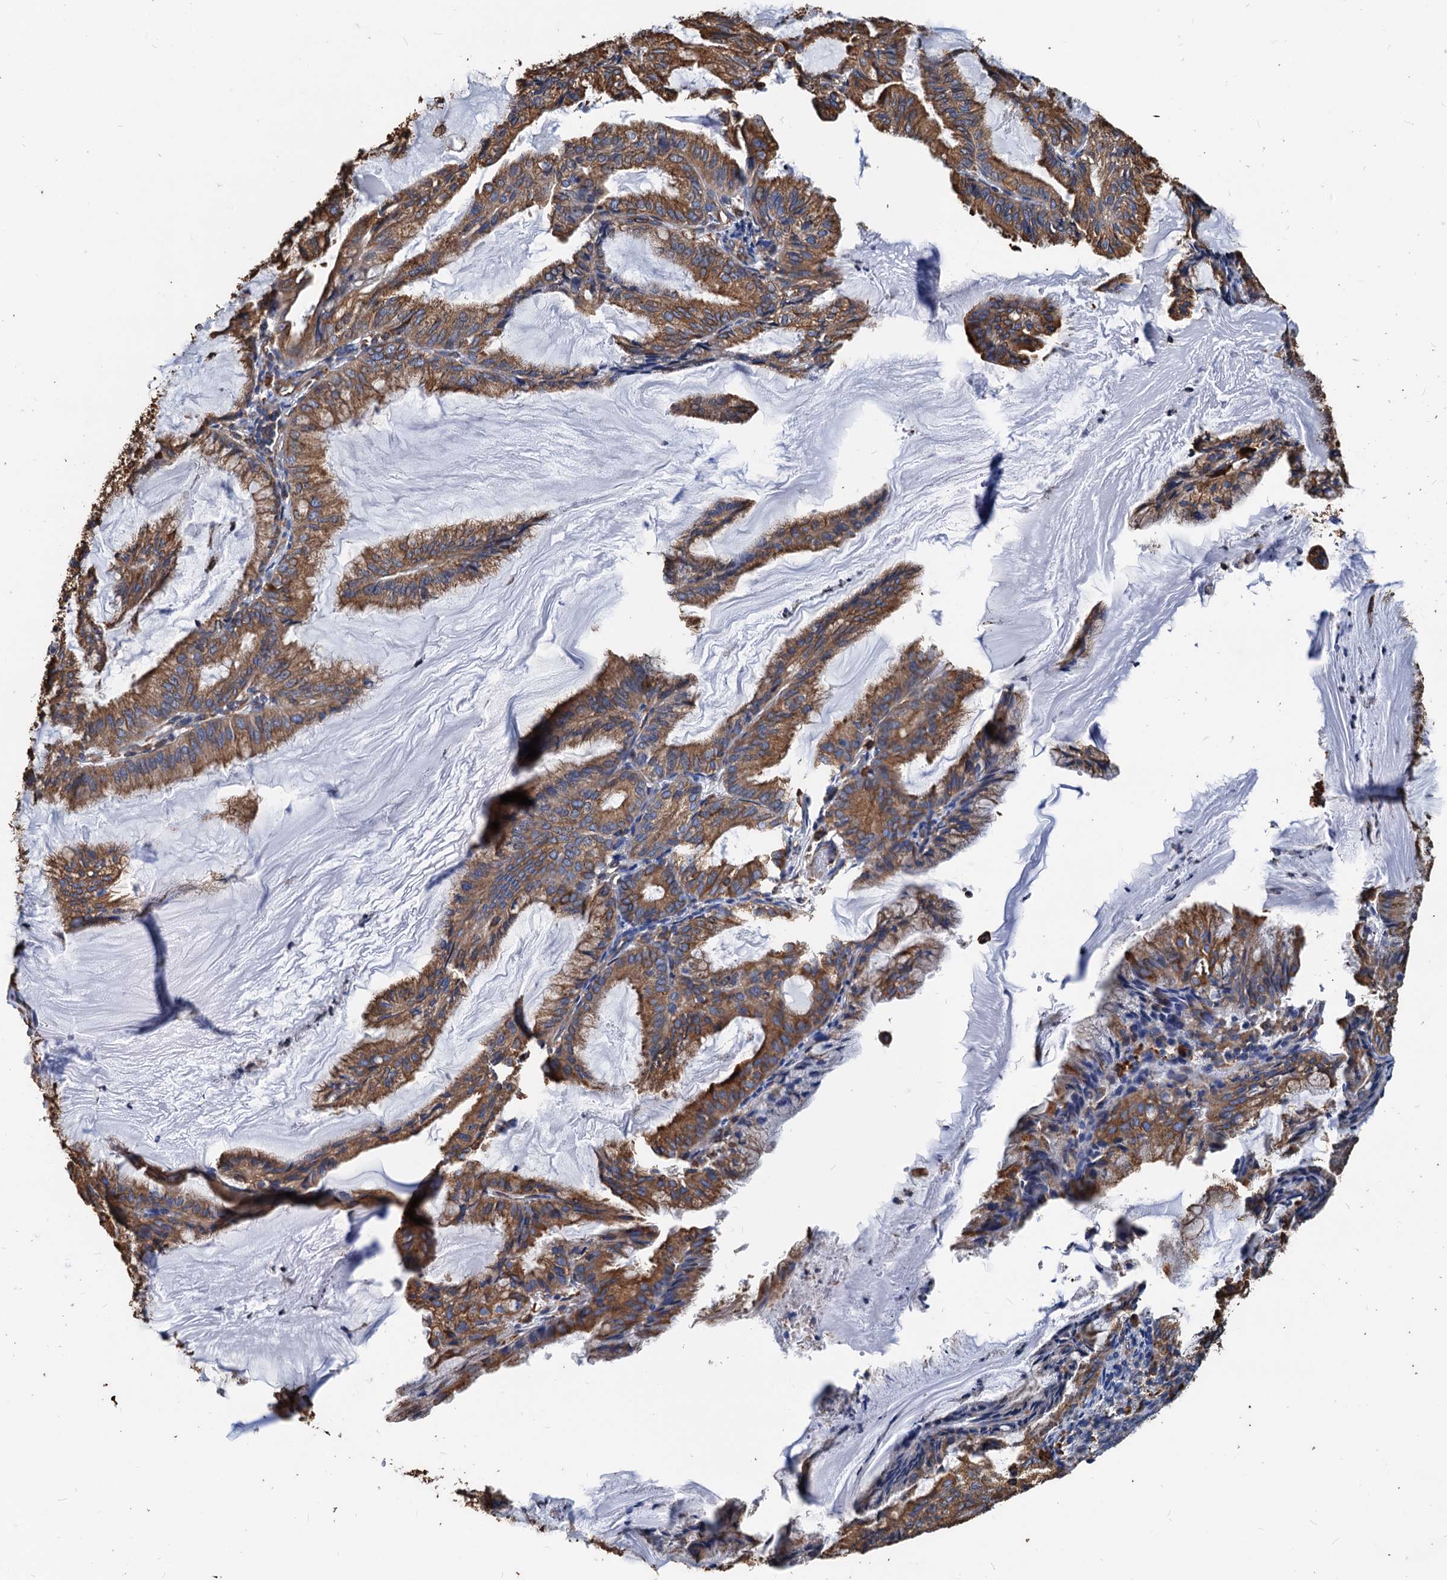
{"staining": {"intensity": "moderate", "quantity": ">75%", "location": "cytoplasmic/membranous"}, "tissue": "endometrial cancer", "cell_type": "Tumor cells", "image_type": "cancer", "snomed": [{"axis": "morphology", "description": "Adenocarcinoma, NOS"}, {"axis": "topography", "description": "Endometrium"}], "caption": "Protein staining exhibits moderate cytoplasmic/membranous staining in approximately >75% of tumor cells in endometrial cancer (adenocarcinoma).", "gene": "HSPA5", "patient": {"sex": "female", "age": 86}}